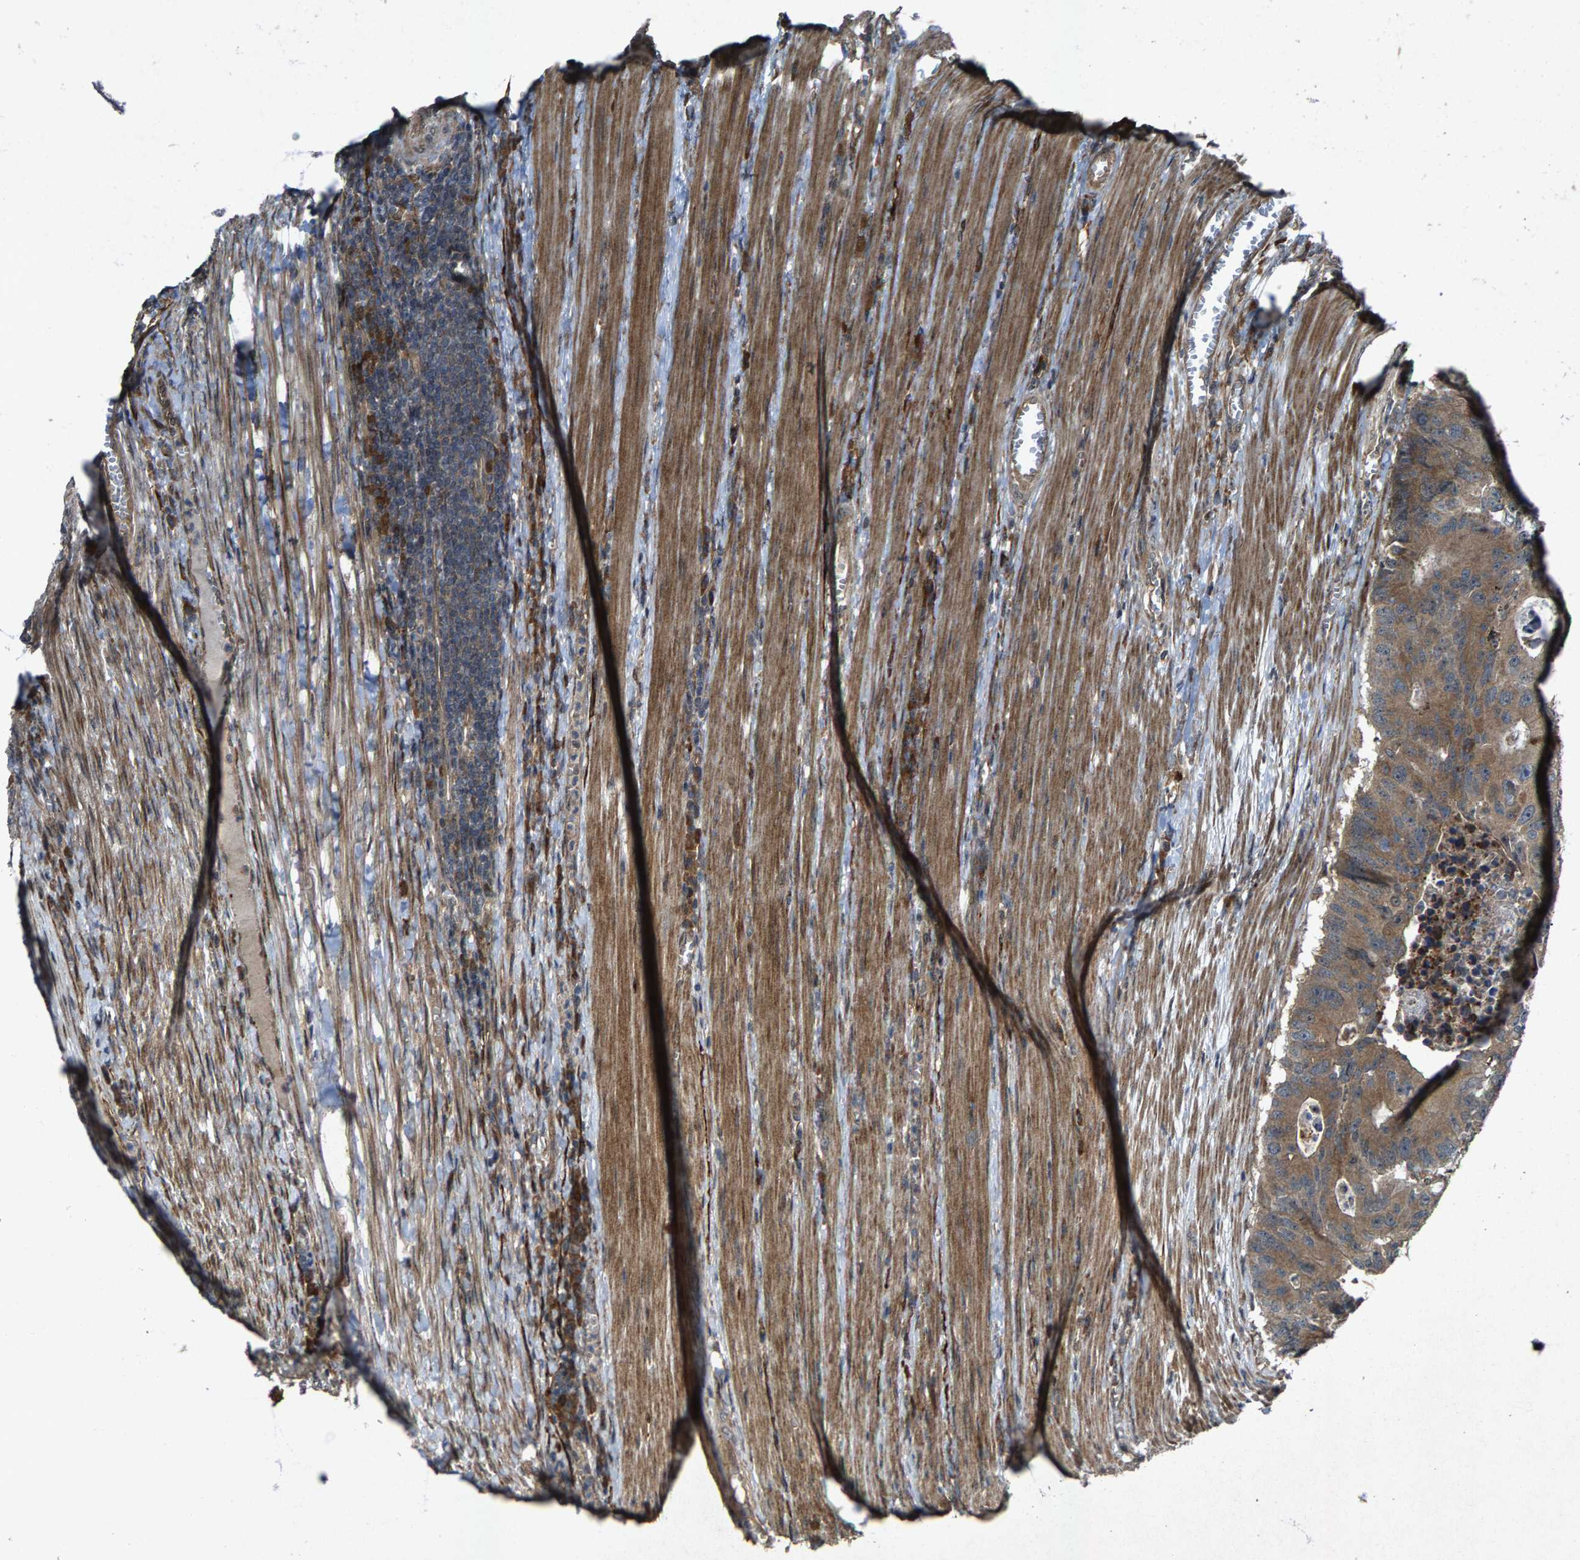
{"staining": {"intensity": "moderate", "quantity": ">75%", "location": "cytoplasmic/membranous"}, "tissue": "colorectal cancer", "cell_type": "Tumor cells", "image_type": "cancer", "snomed": [{"axis": "morphology", "description": "Adenocarcinoma, NOS"}, {"axis": "topography", "description": "Colon"}], "caption": "This is an image of immunohistochemistry (IHC) staining of colorectal cancer, which shows moderate staining in the cytoplasmic/membranous of tumor cells.", "gene": "LRRC72", "patient": {"sex": "male", "age": 87}}